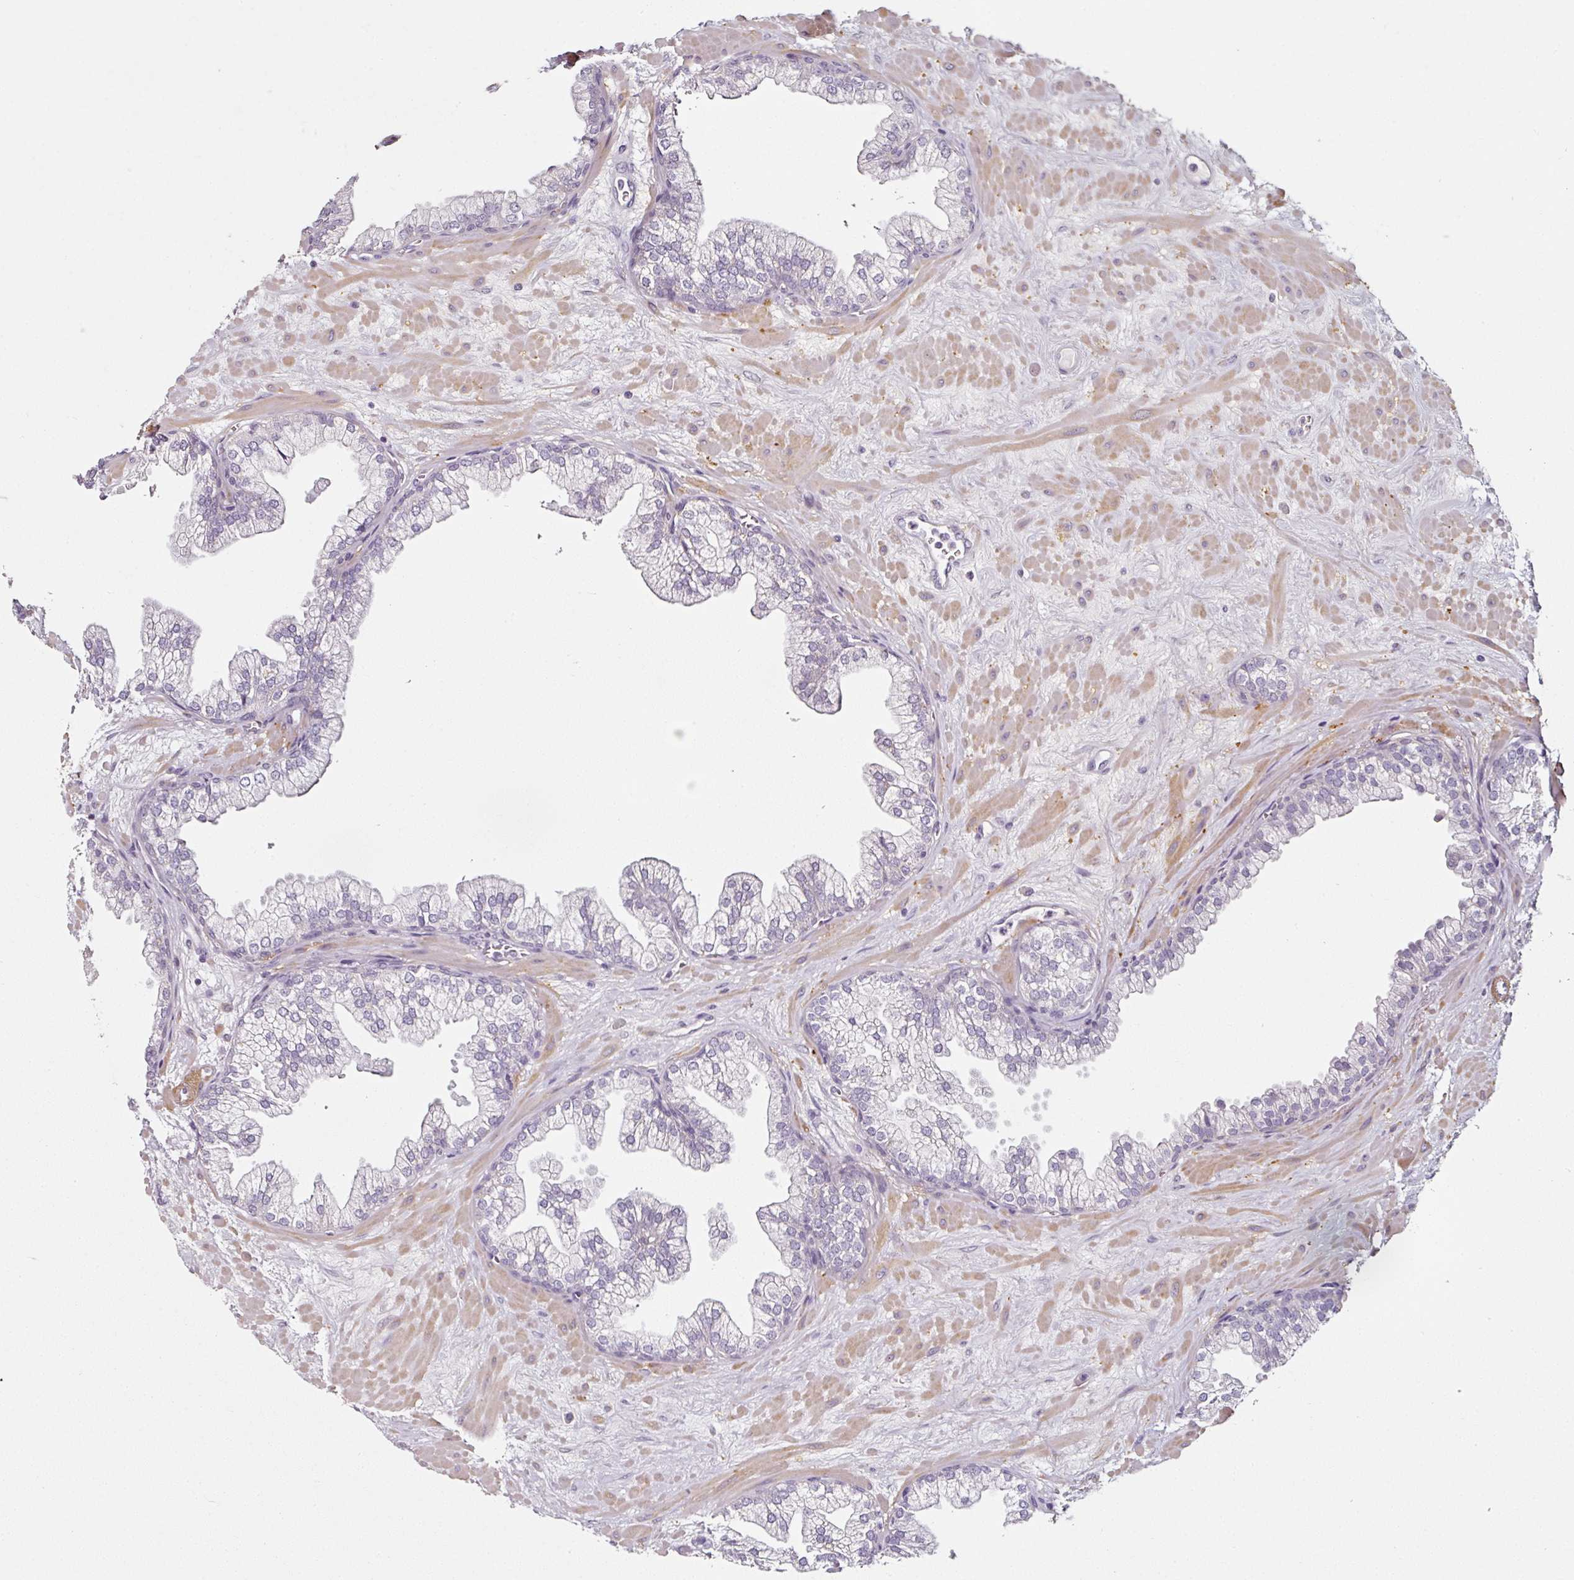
{"staining": {"intensity": "negative", "quantity": "none", "location": "none"}, "tissue": "prostate", "cell_type": "Glandular cells", "image_type": "normal", "snomed": [{"axis": "morphology", "description": "Normal tissue, NOS"}, {"axis": "topography", "description": "Prostate"}, {"axis": "topography", "description": "Peripheral nerve tissue"}], "caption": "An IHC micrograph of benign prostate is shown. There is no staining in glandular cells of prostate.", "gene": "CAP2", "patient": {"sex": "male", "age": 61}}